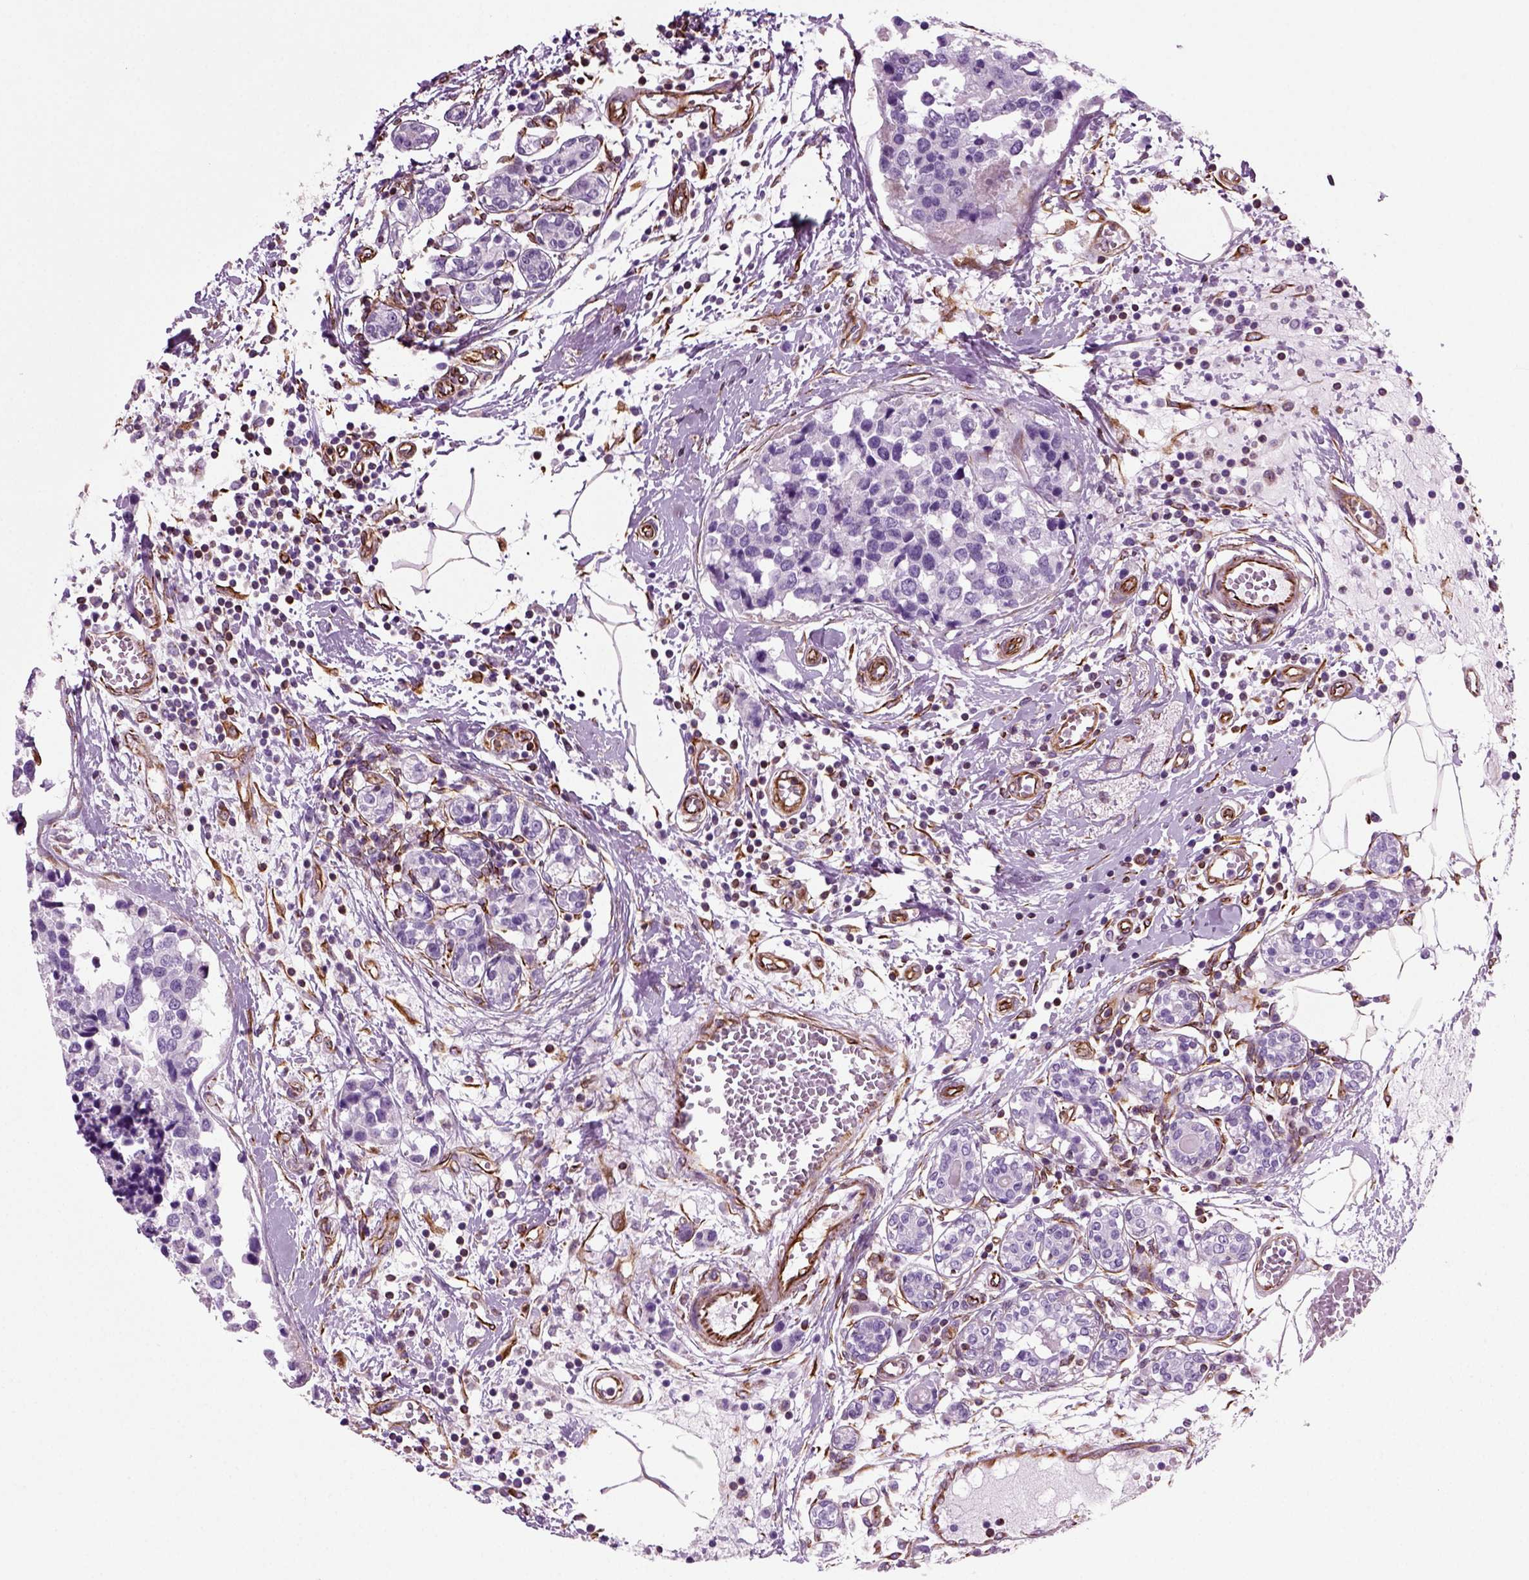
{"staining": {"intensity": "negative", "quantity": "none", "location": "none"}, "tissue": "breast cancer", "cell_type": "Tumor cells", "image_type": "cancer", "snomed": [{"axis": "morphology", "description": "Lobular carcinoma"}, {"axis": "topography", "description": "Breast"}], "caption": "Micrograph shows no significant protein staining in tumor cells of breast lobular carcinoma.", "gene": "ACER3", "patient": {"sex": "female", "age": 59}}